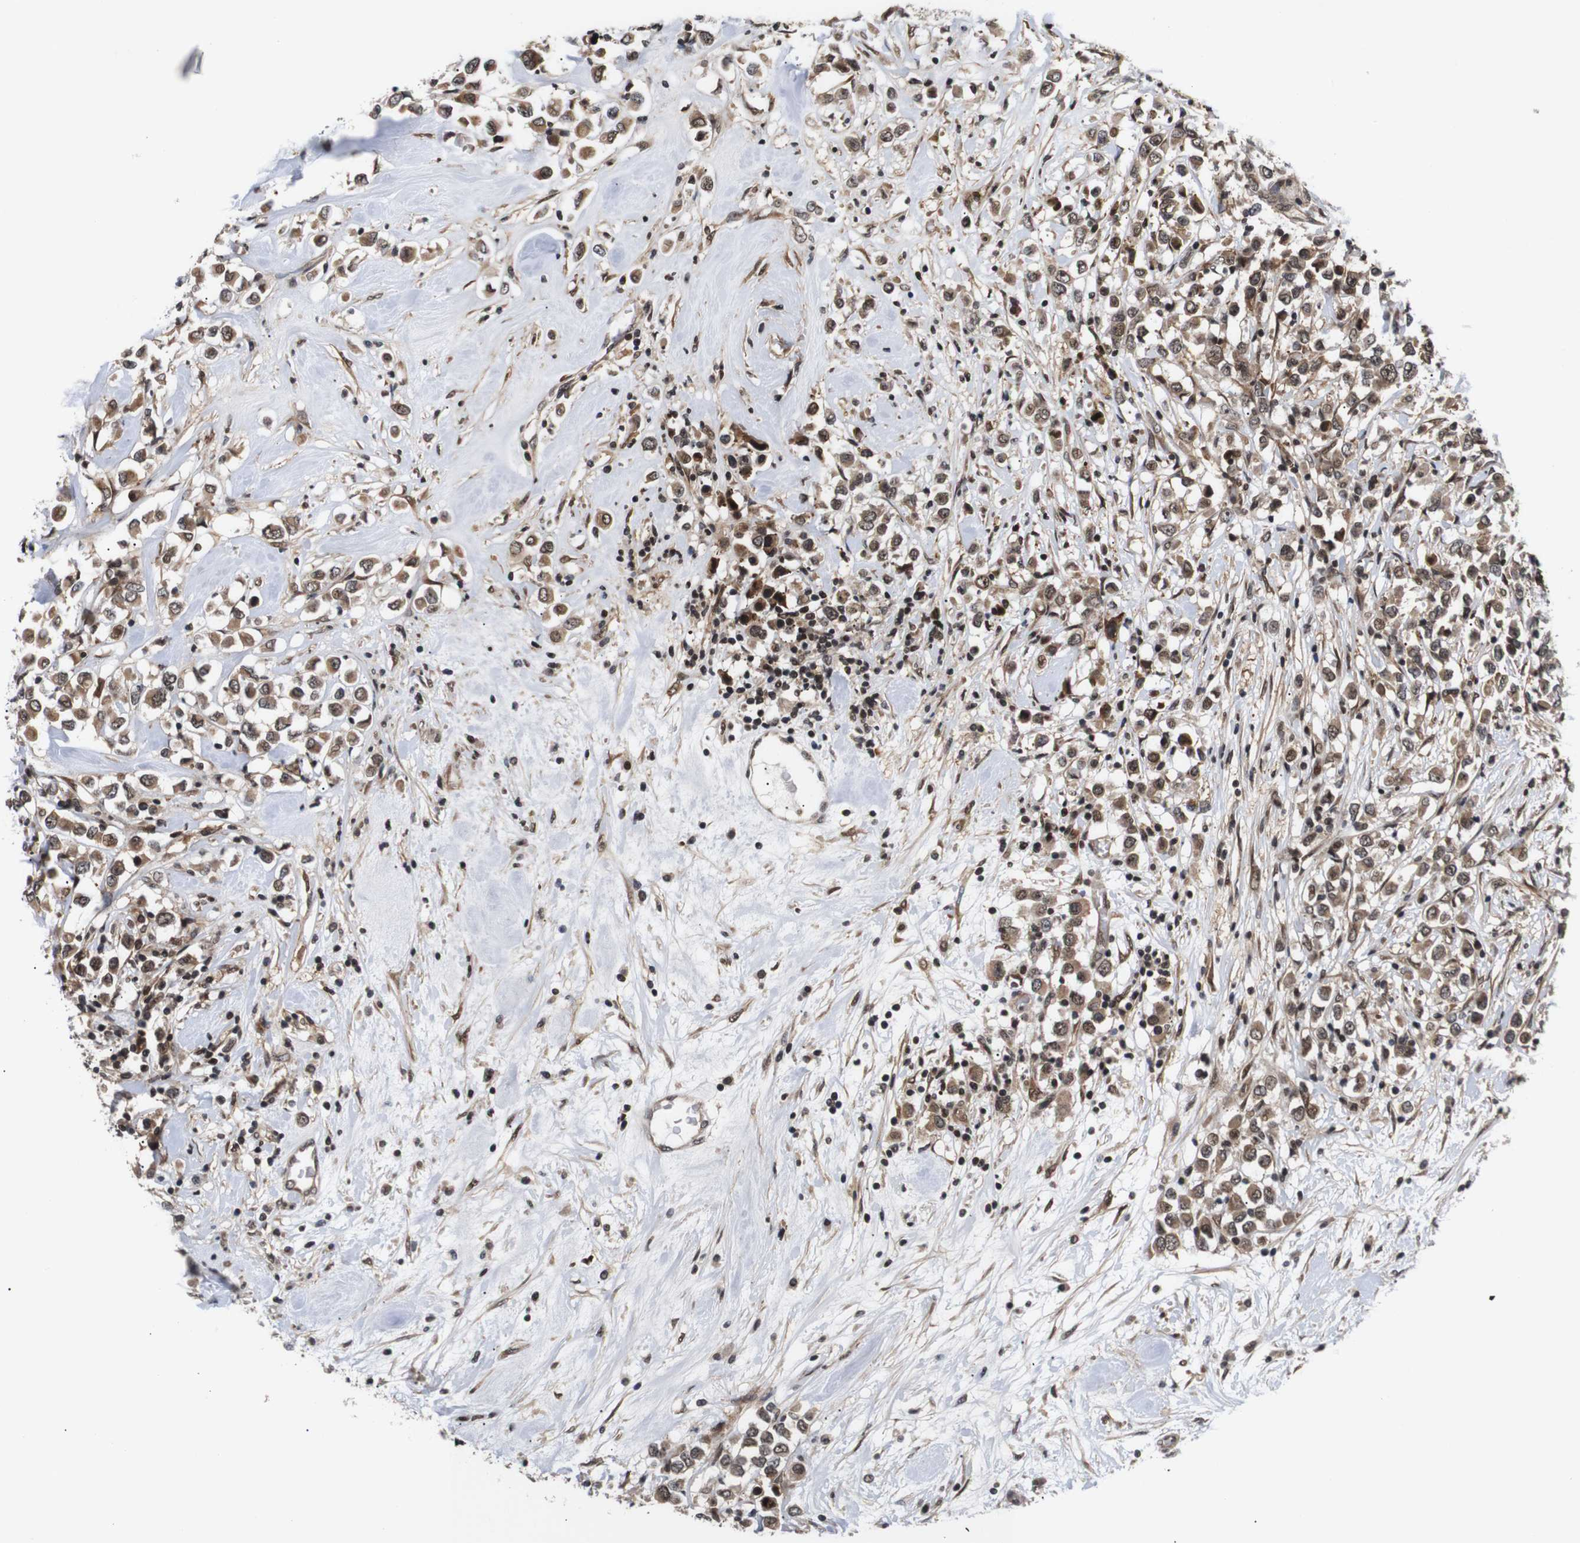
{"staining": {"intensity": "moderate", "quantity": ">75%", "location": "cytoplasmic/membranous,nuclear"}, "tissue": "breast cancer", "cell_type": "Tumor cells", "image_type": "cancer", "snomed": [{"axis": "morphology", "description": "Duct carcinoma"}, {"axis": "topography", "description": "Breast"}], "caption": "Immunohistochemistry (IHC) of breast cancer displays medium levels of moderate cytoplasmic/membranous and nuclear positivity in approximately >75% of tumor cells.", "gene": "KIF23", "patient": {"sex": "female", "age": 61}}